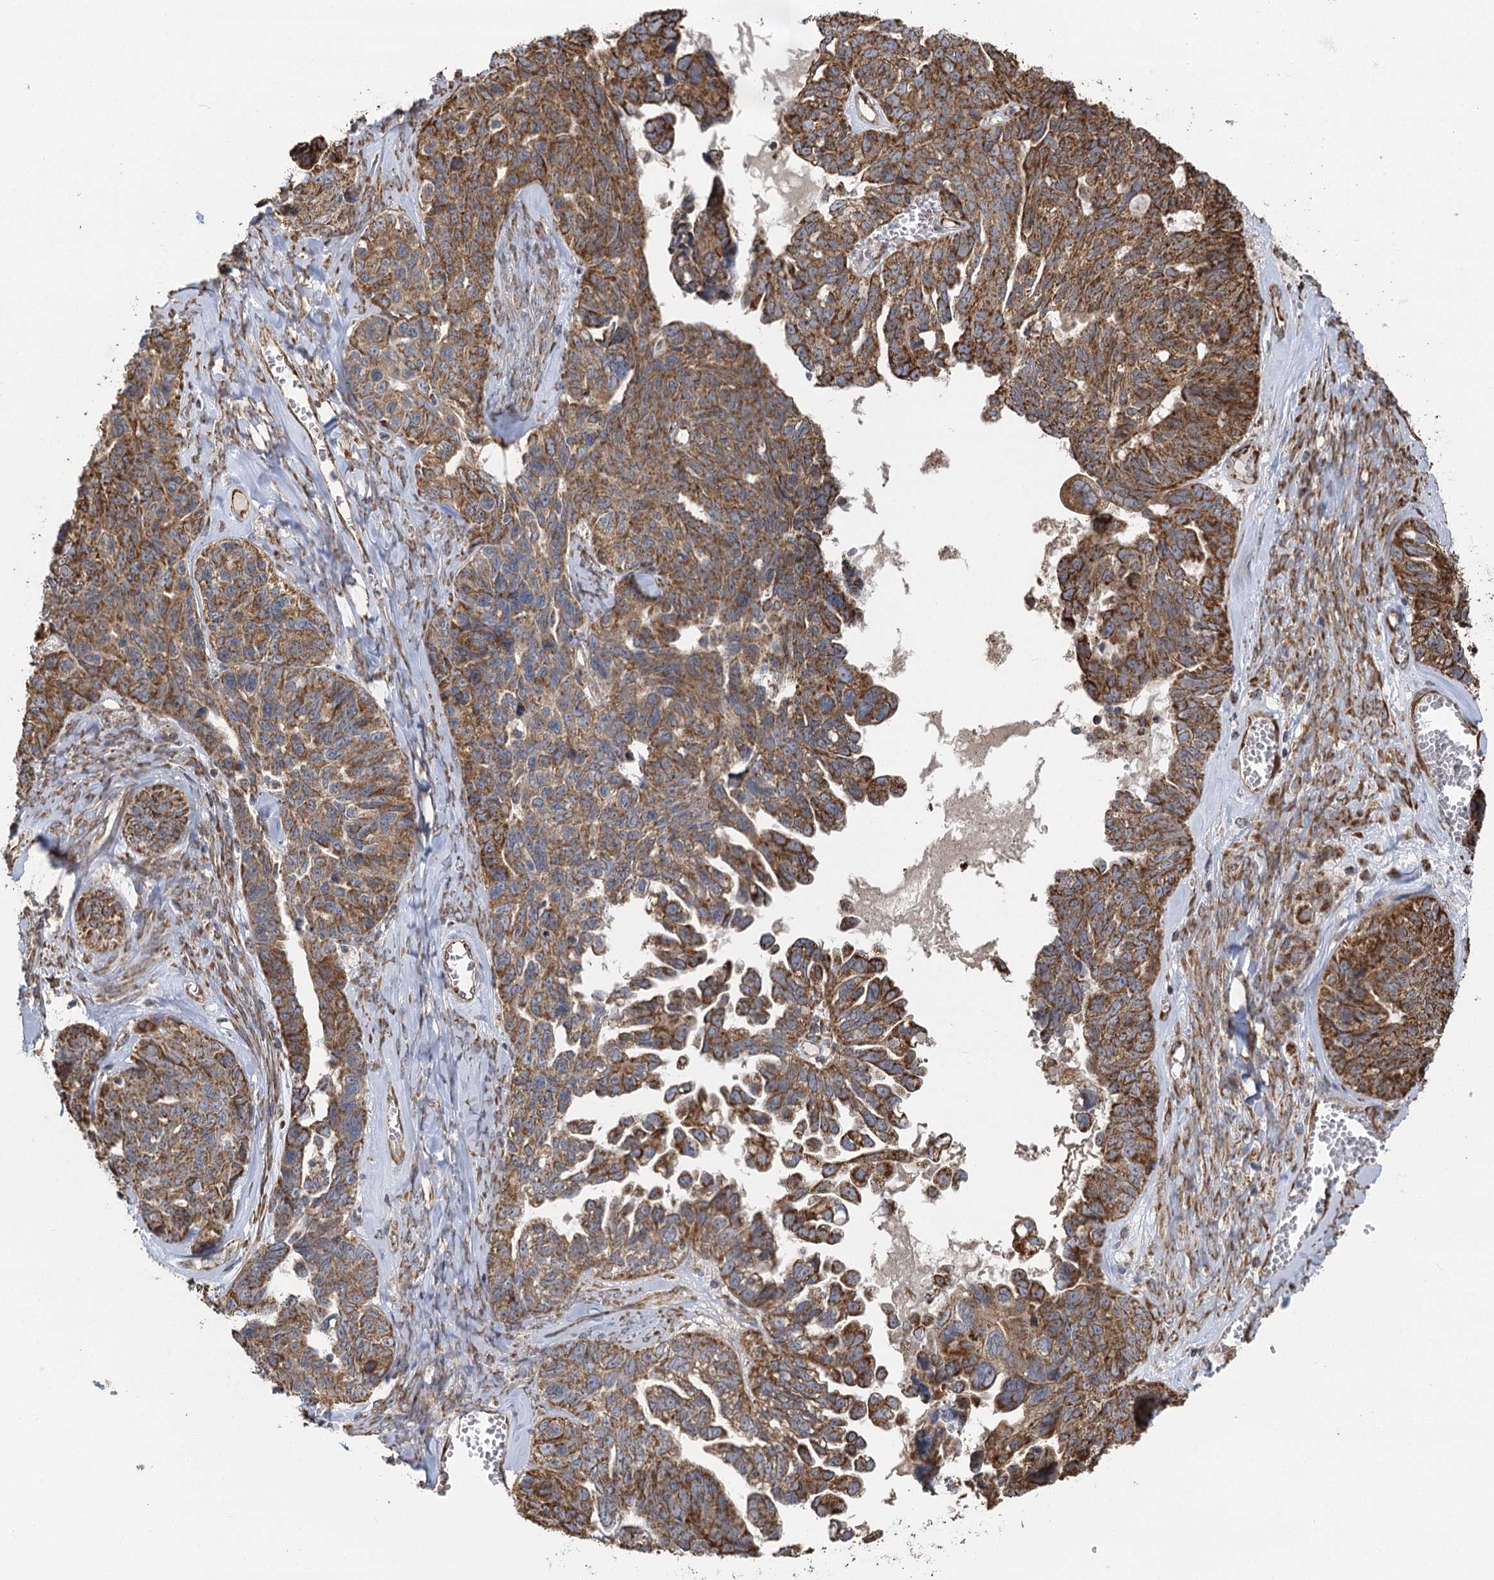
{"staining": {"intensity": "moderate", "quantity": ">75%", "location": "cytoplasmic/membranous"}, "tissue": "ovarian cancer", "cell_type": "Tumor cells", "image_type": "cancer", "snomed": [{"axis": "morphology", "description": "Cystadenocarcinoma, serous, NOS"}, {"axis": "topography", "description": "Ovary"}], "caption": "Human ovarian cancer (serous cystadenocarcinoma) stained with a protein marker reveals moderate staining in tumor cells.", "gene": "IL11RA", "patient": {"sex": "female", "age": 79}}